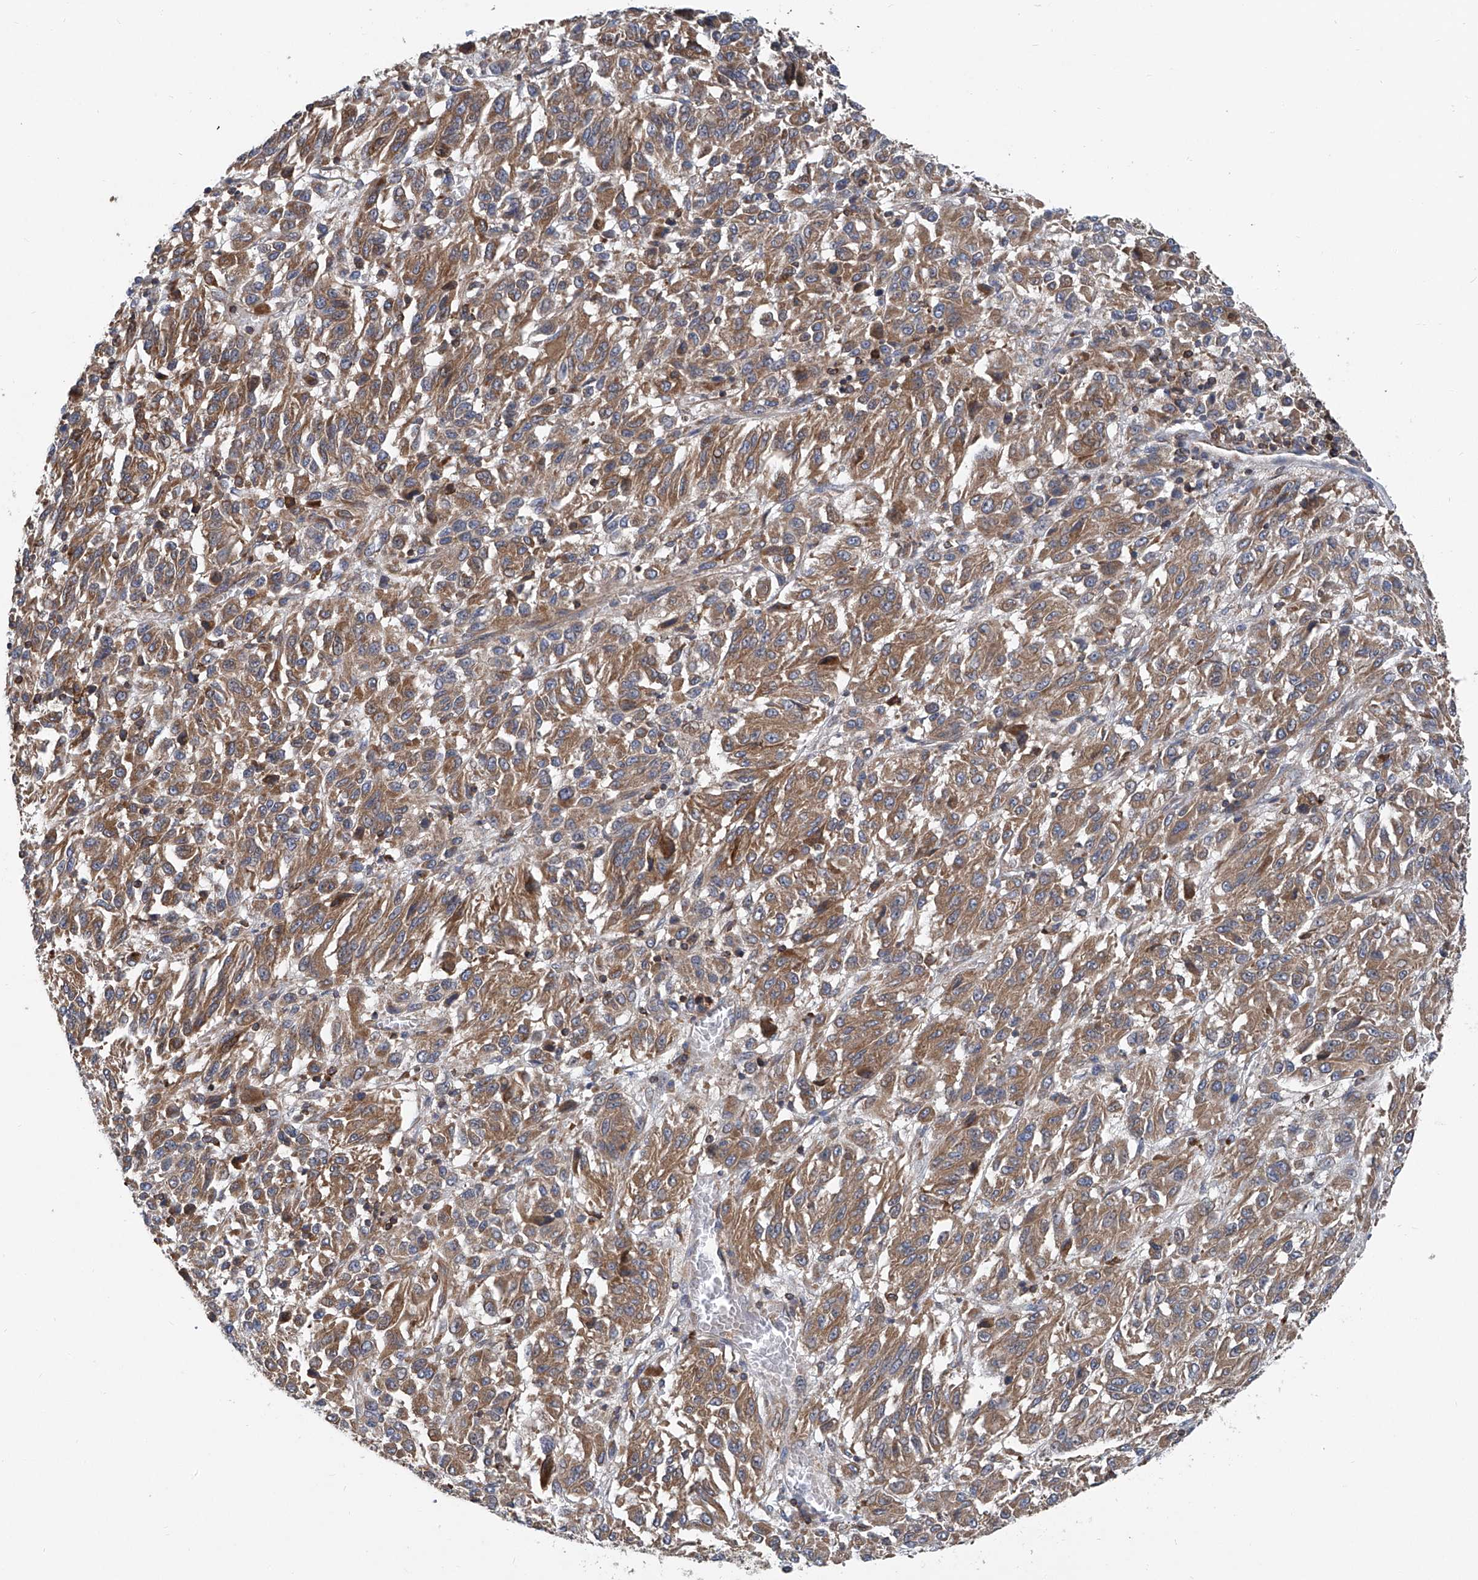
{"staining": {"intensity": "moderate", "quantity": ">75%", "location": "cytoplasmic/membranous"}, "tissue": "melanoma", "cell_type": "Tumor cells", "image_type": "cancer", "snomed": [{"axis": "morphology", "description": "Malignant melanoma, Metastatic site"}, {"axis": "topography", "description": "Lung"}], "caption": "Melanoma was stained to show a protein in brown. There is medium levels of moderate cytoplasmic/membranous expression in about >75% of tumor cells.", "gene": "TRIM38", "patient": {"sex": "male", "age": 64}}